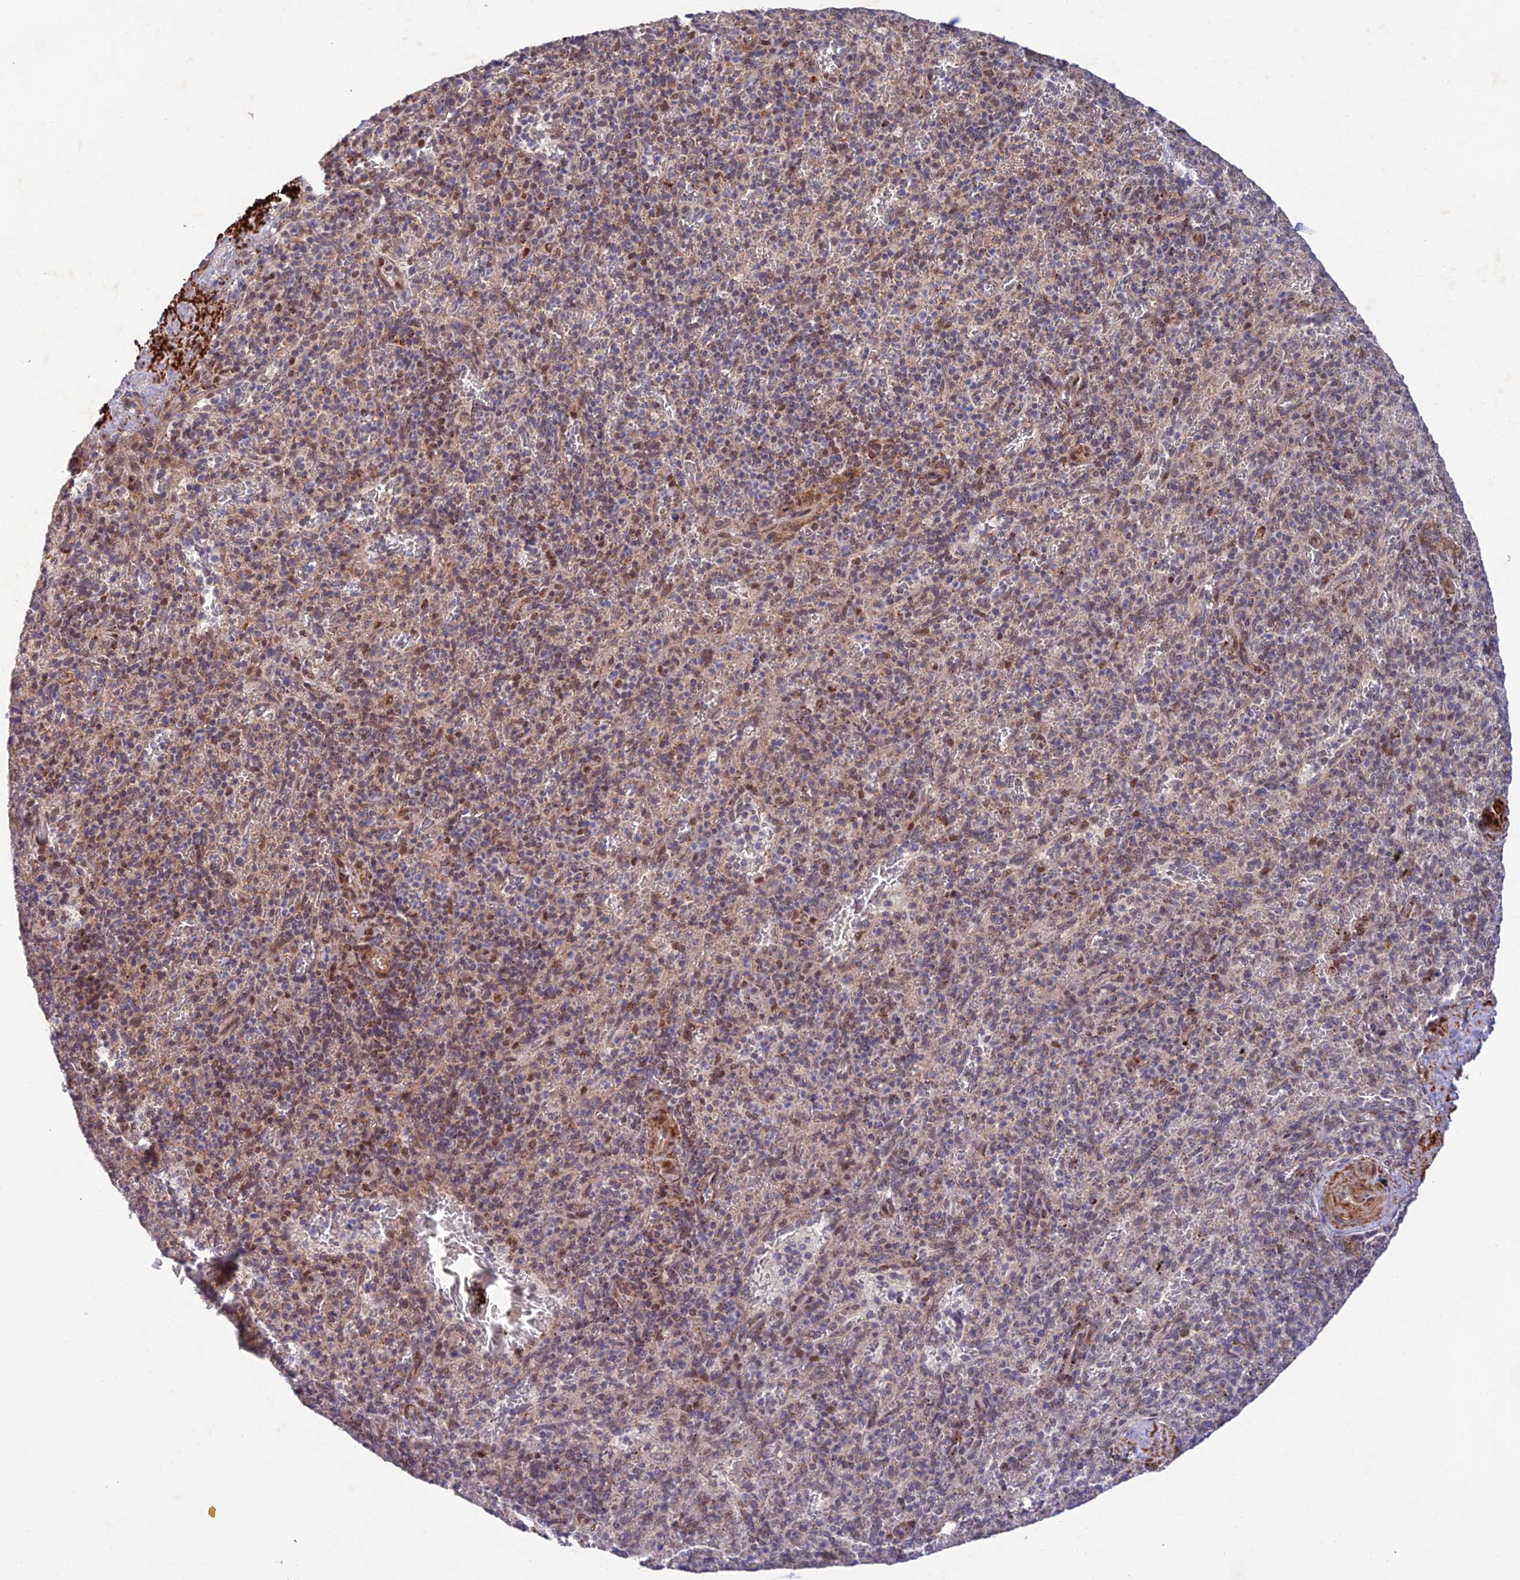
{"staining": {"intensity": "moderate", "quantity": "<25%", "location": "cytoplasmic/membranous,nuclear"}, "tissue": "spleen", "cell_type": "Cells in red pulp", "image_type": "normal", "snomed": [{"axis": "morphology", "description": "Normal tissue, NOS"}, {"axis": "topography", "description": "Spleen"}], "caption": "Immunohistochemical staining of benign human spleen reveals moderate cytoplasmic/membranous,nuclear protein expression in about <25% of cells in red pulp. (Stains: DAB in brown, nuclei in blue, Microscopy: brightfield microscopy at high magnification).", "gene": "WDR55", "patient": {"sex": "male", "age": 82}}